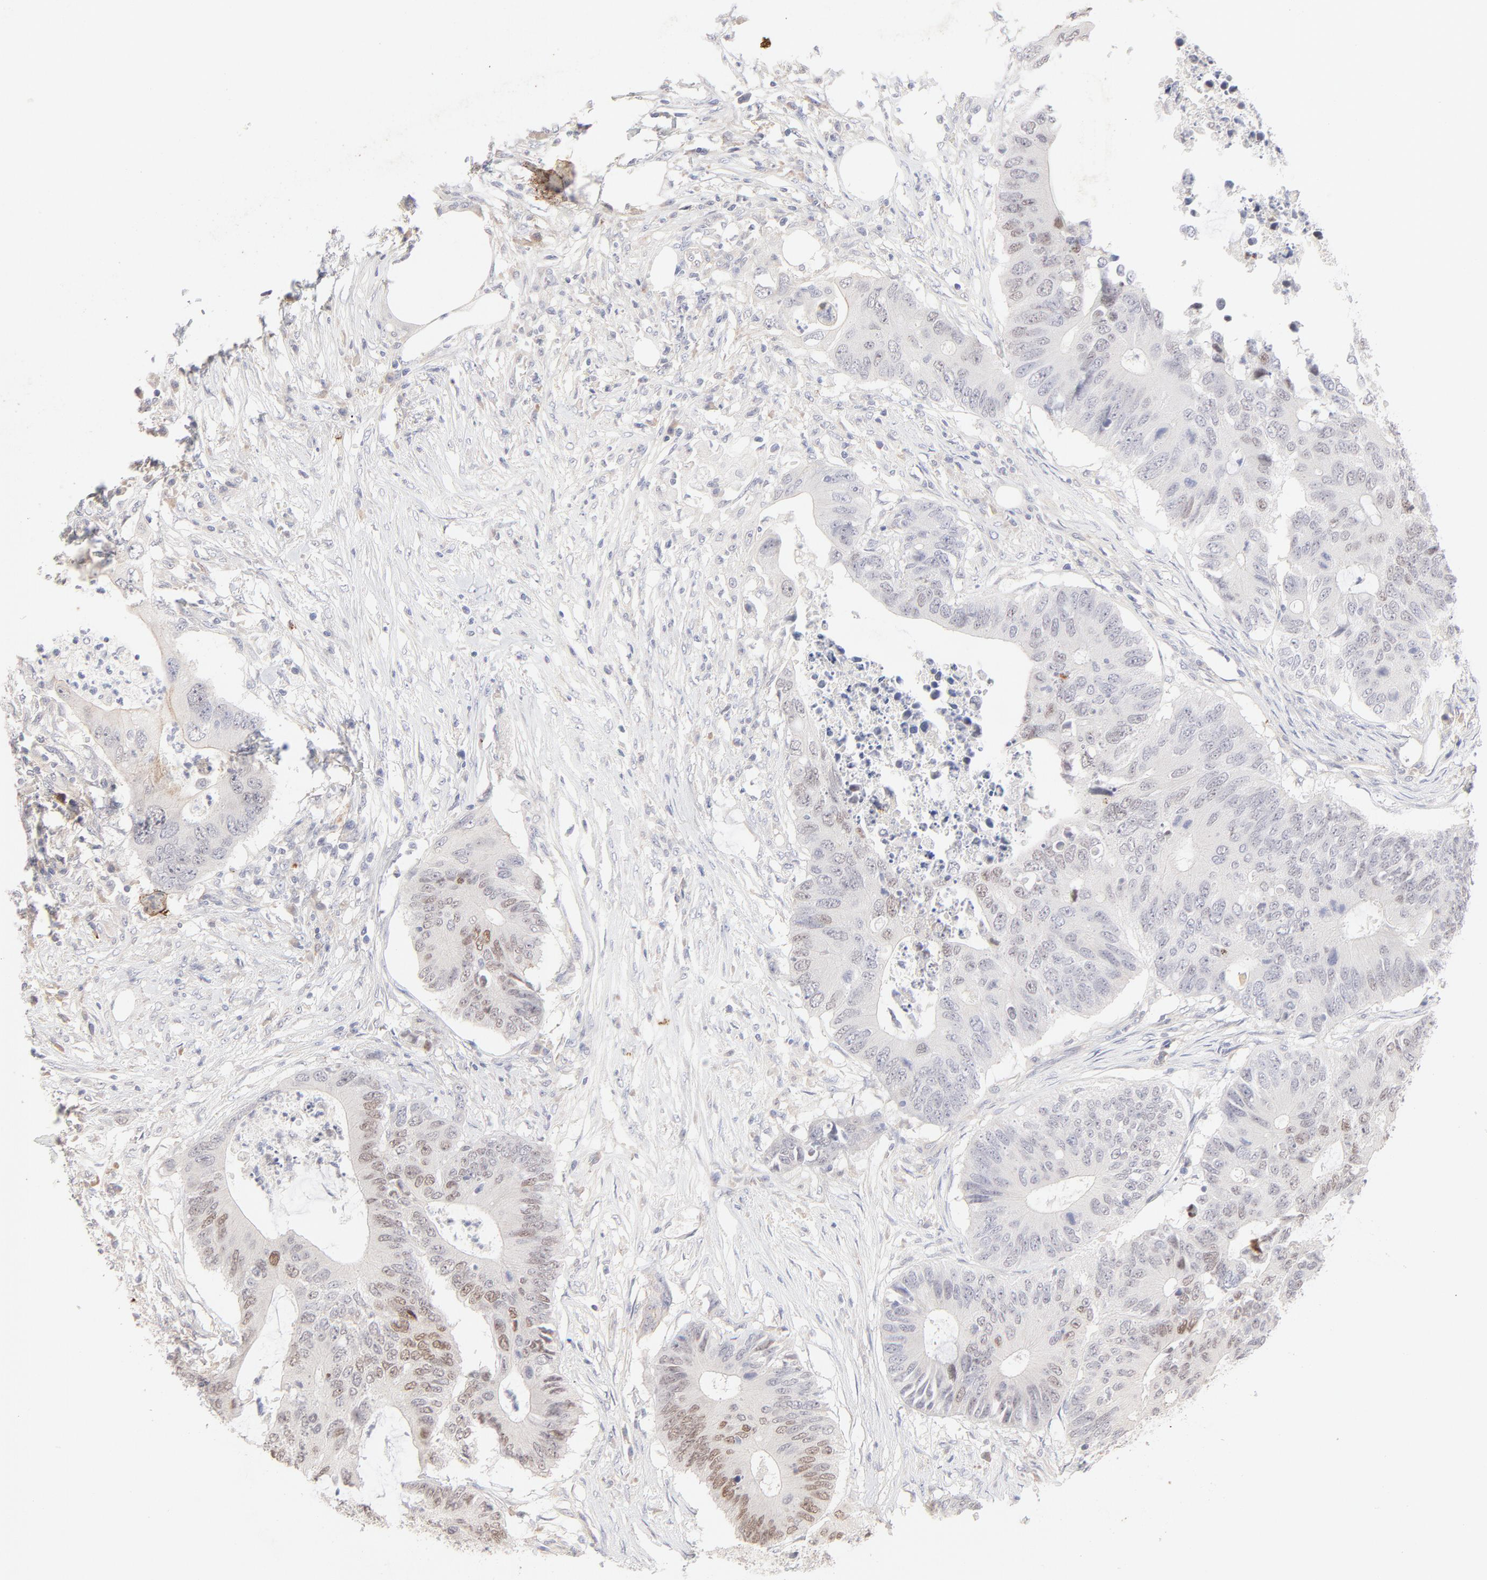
{"staining": {"intensity": "weak", "quantity": "25%-75%", "location": "nuclear"}, "tissue": "colorectal cancer", "cell_type": "Tumor cells", "image_type": "cancer", "snomed": [{"axis": "morphology", "description": "Adenocarcinoma, NOS"}, {"axis": "topography", "description": "Colon"}], "caption": "The immunohistochemical stain labels weak nuclear staining in tumor cells of adenocarcinoma (colorectal) tissue.", "gene": "ELF3", "patient": {"sex": "male", "age": 71}}